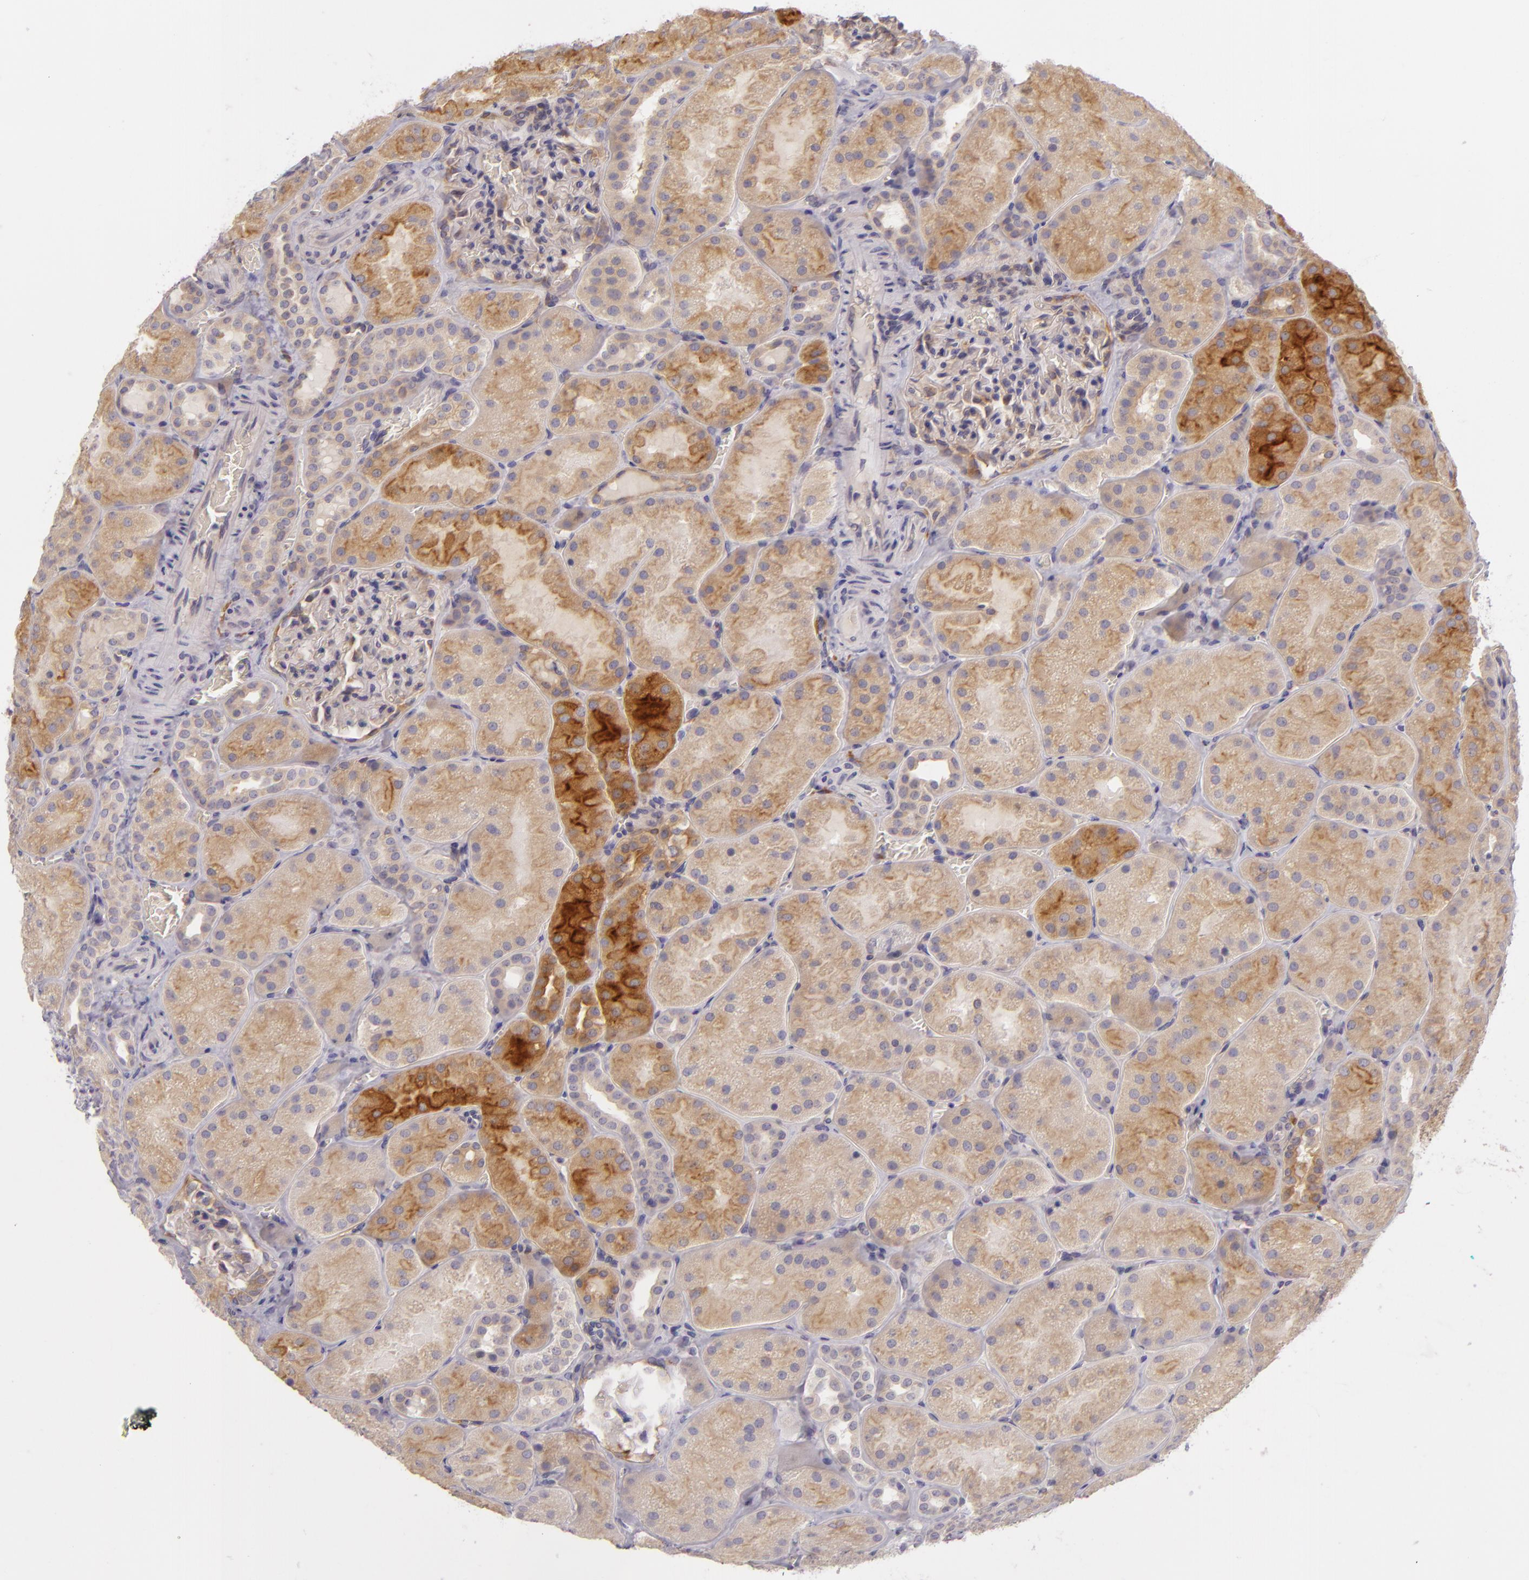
{"staining": {"intensity": "weak", "quantity": "<25%", "location": "cytoplasmic/membranous"}, "tissue": "kidney", "cell_type": "Cells in glomeruli", "image_type": "normal", "snomed": [{"axis": "morphology", "description": "Normal tissue, NOS"}, {"axis": "topography", "description": "Kidney"}], "caption": "Immunohistochemical staining of unremarkable human kidney shows no significant positivity in cells in glomeruli.", "gene": "ZC3H7B", "patient": {"sex": "male", "age": 28}}